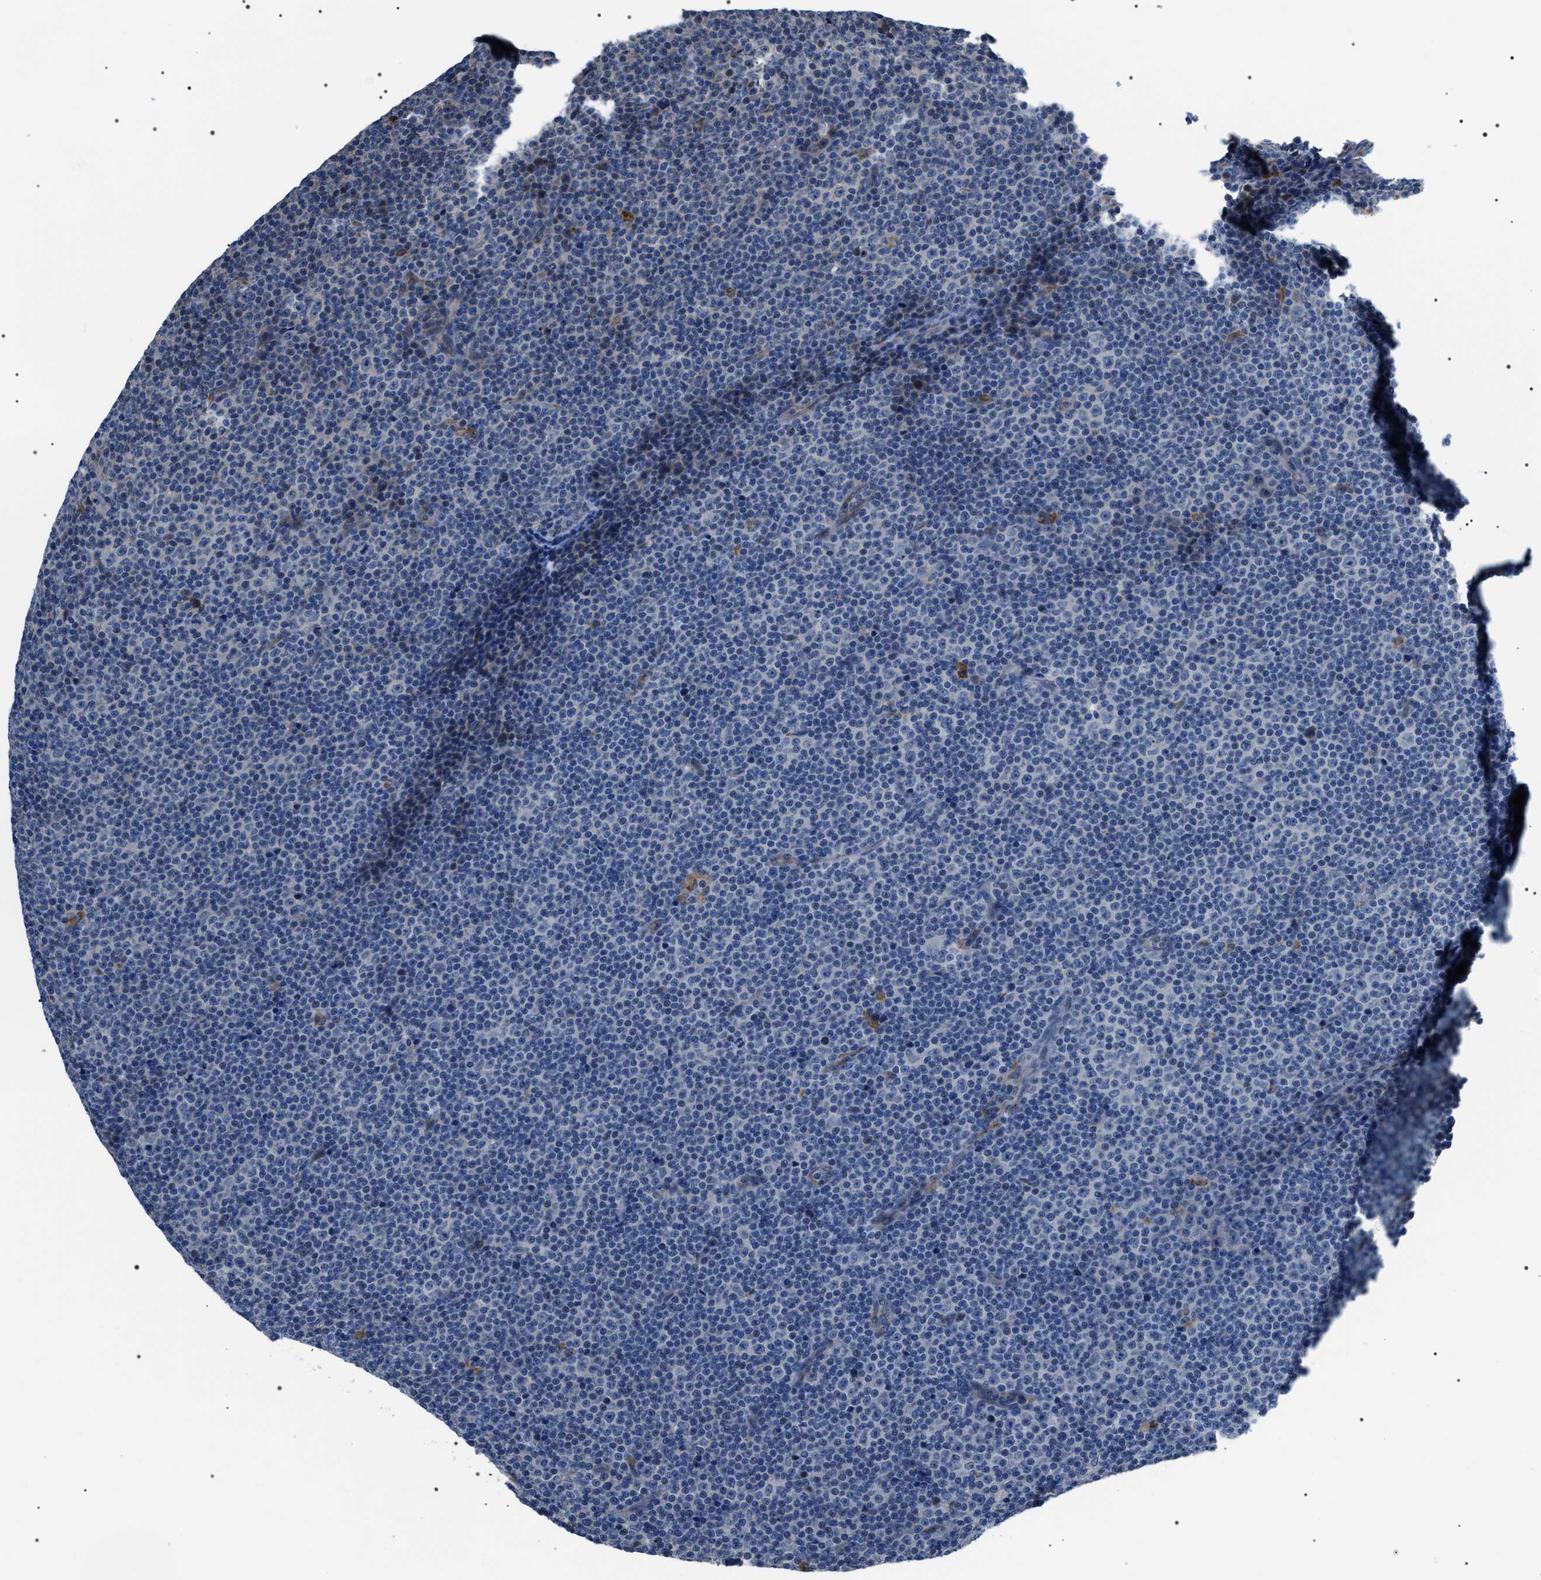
{"staining": {"intensity": "negative", "quantity": "none", "location": "none"}, "tissue": "lymphoma", "cell_type": "Tumor cells", "image_type": "cancer", "snomed": [{"axis": "morphology", "description": "Malignant lymphoma, non-Hodgkin's type, Low grade"}, {"axis": "topography", "description": "Lymph node"}], "caption": "IHC micrograph of human lymphoma stained for a protein (brown), which displays no positivity in tumor cells.", "gene": "PKD1L1", "patient": {"sex": "female", "age": 67}}